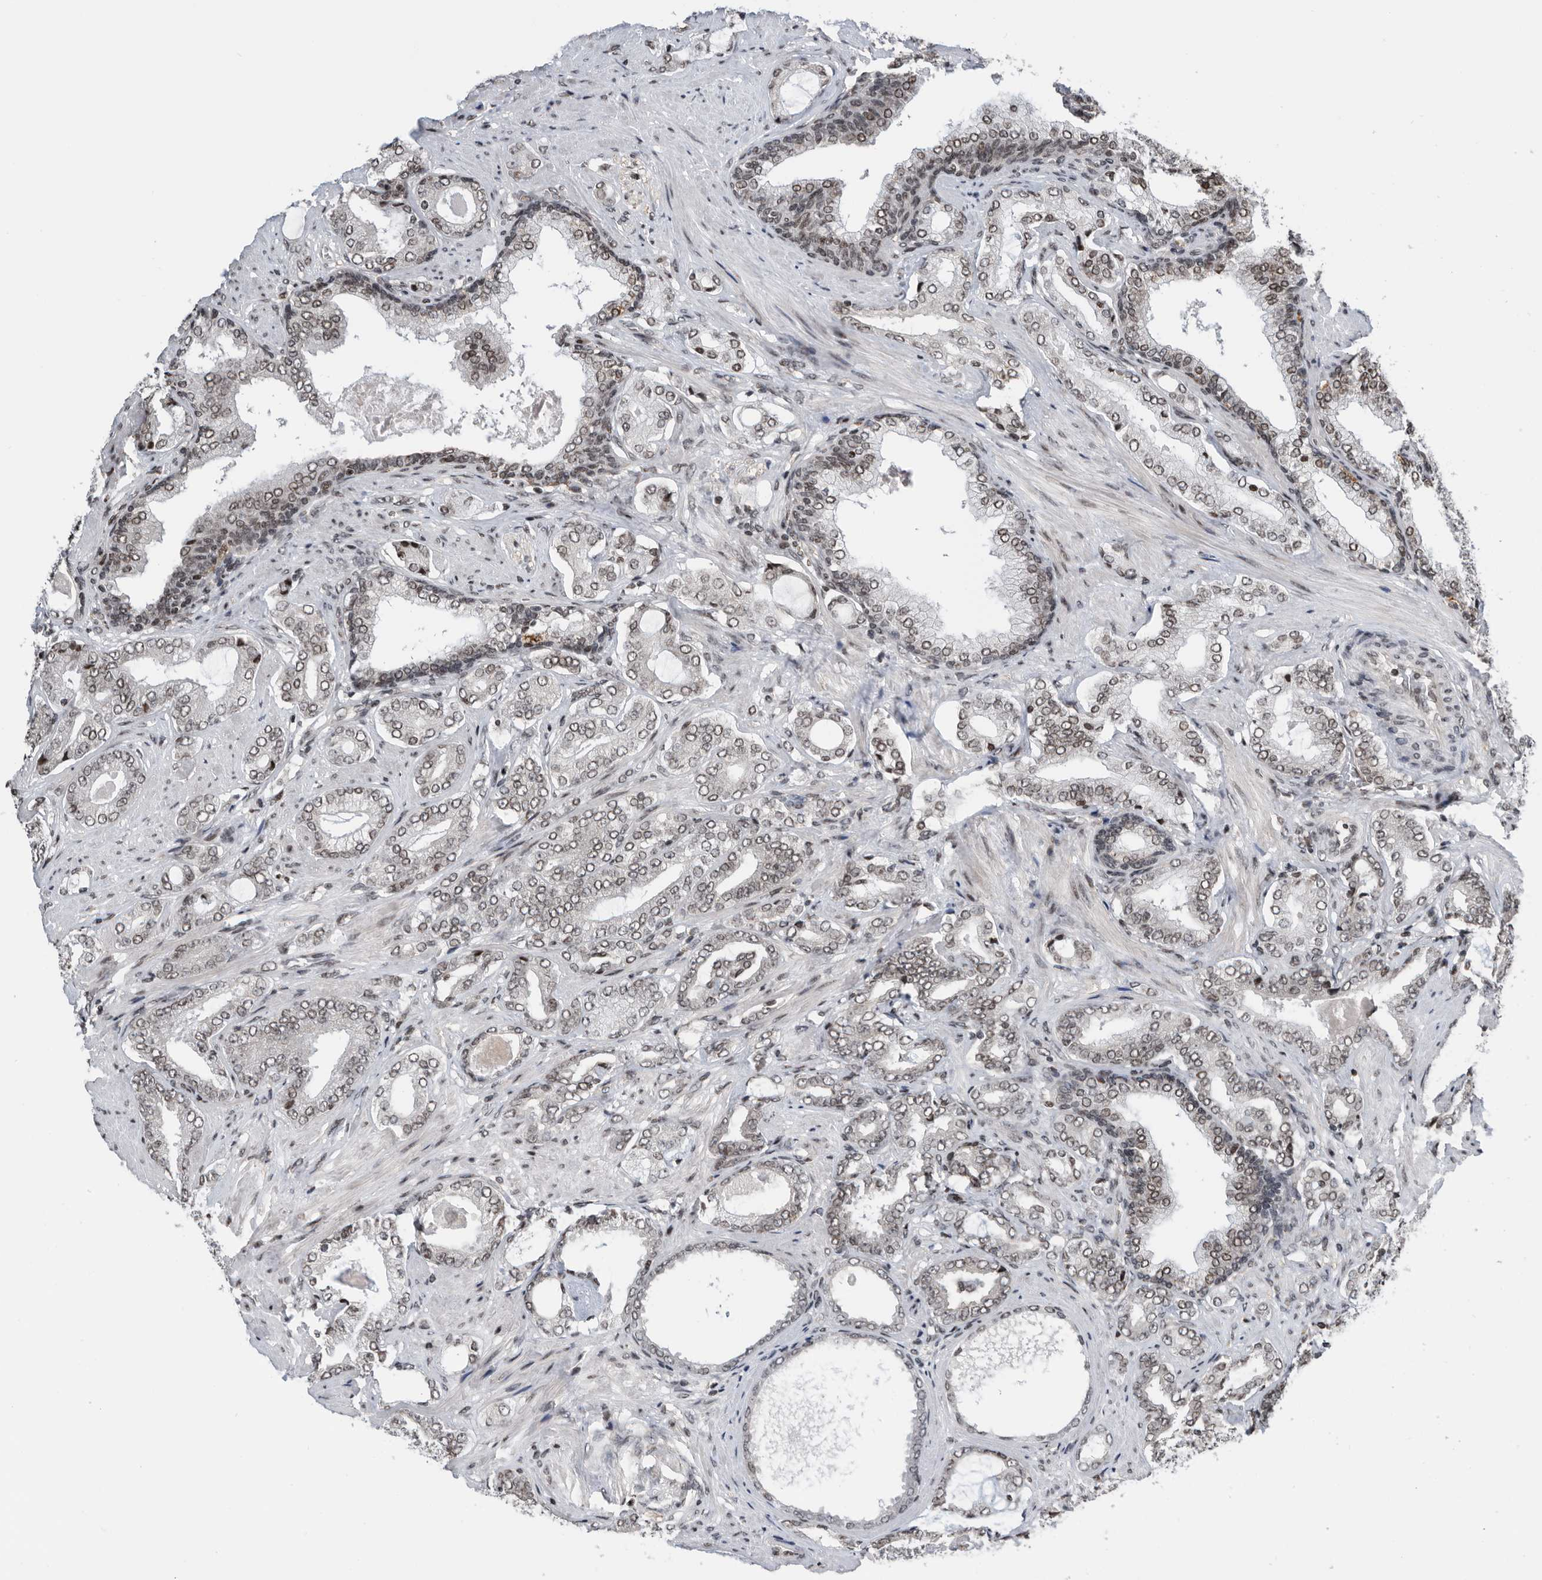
{"staining": {"intensity": "weak", "quantity": ">75%", "location": "nuclear"}, "tissue": "prostate cancer", "cell_type": "Tumor cells", "image_type": "cancer", "snomed": [{"axis": "morphology", "description": "Adenocarcinoma, Low grade"}, {"axis": "topography", "description": "Prostate"}], "caption": "Protein staining by IHC demonstrates weak nuclear positivity in approximately >75% of tumor cells in prostate cancer.", "gene": "SNRNP48", "patient": {"sex": "male", "age": 71}}